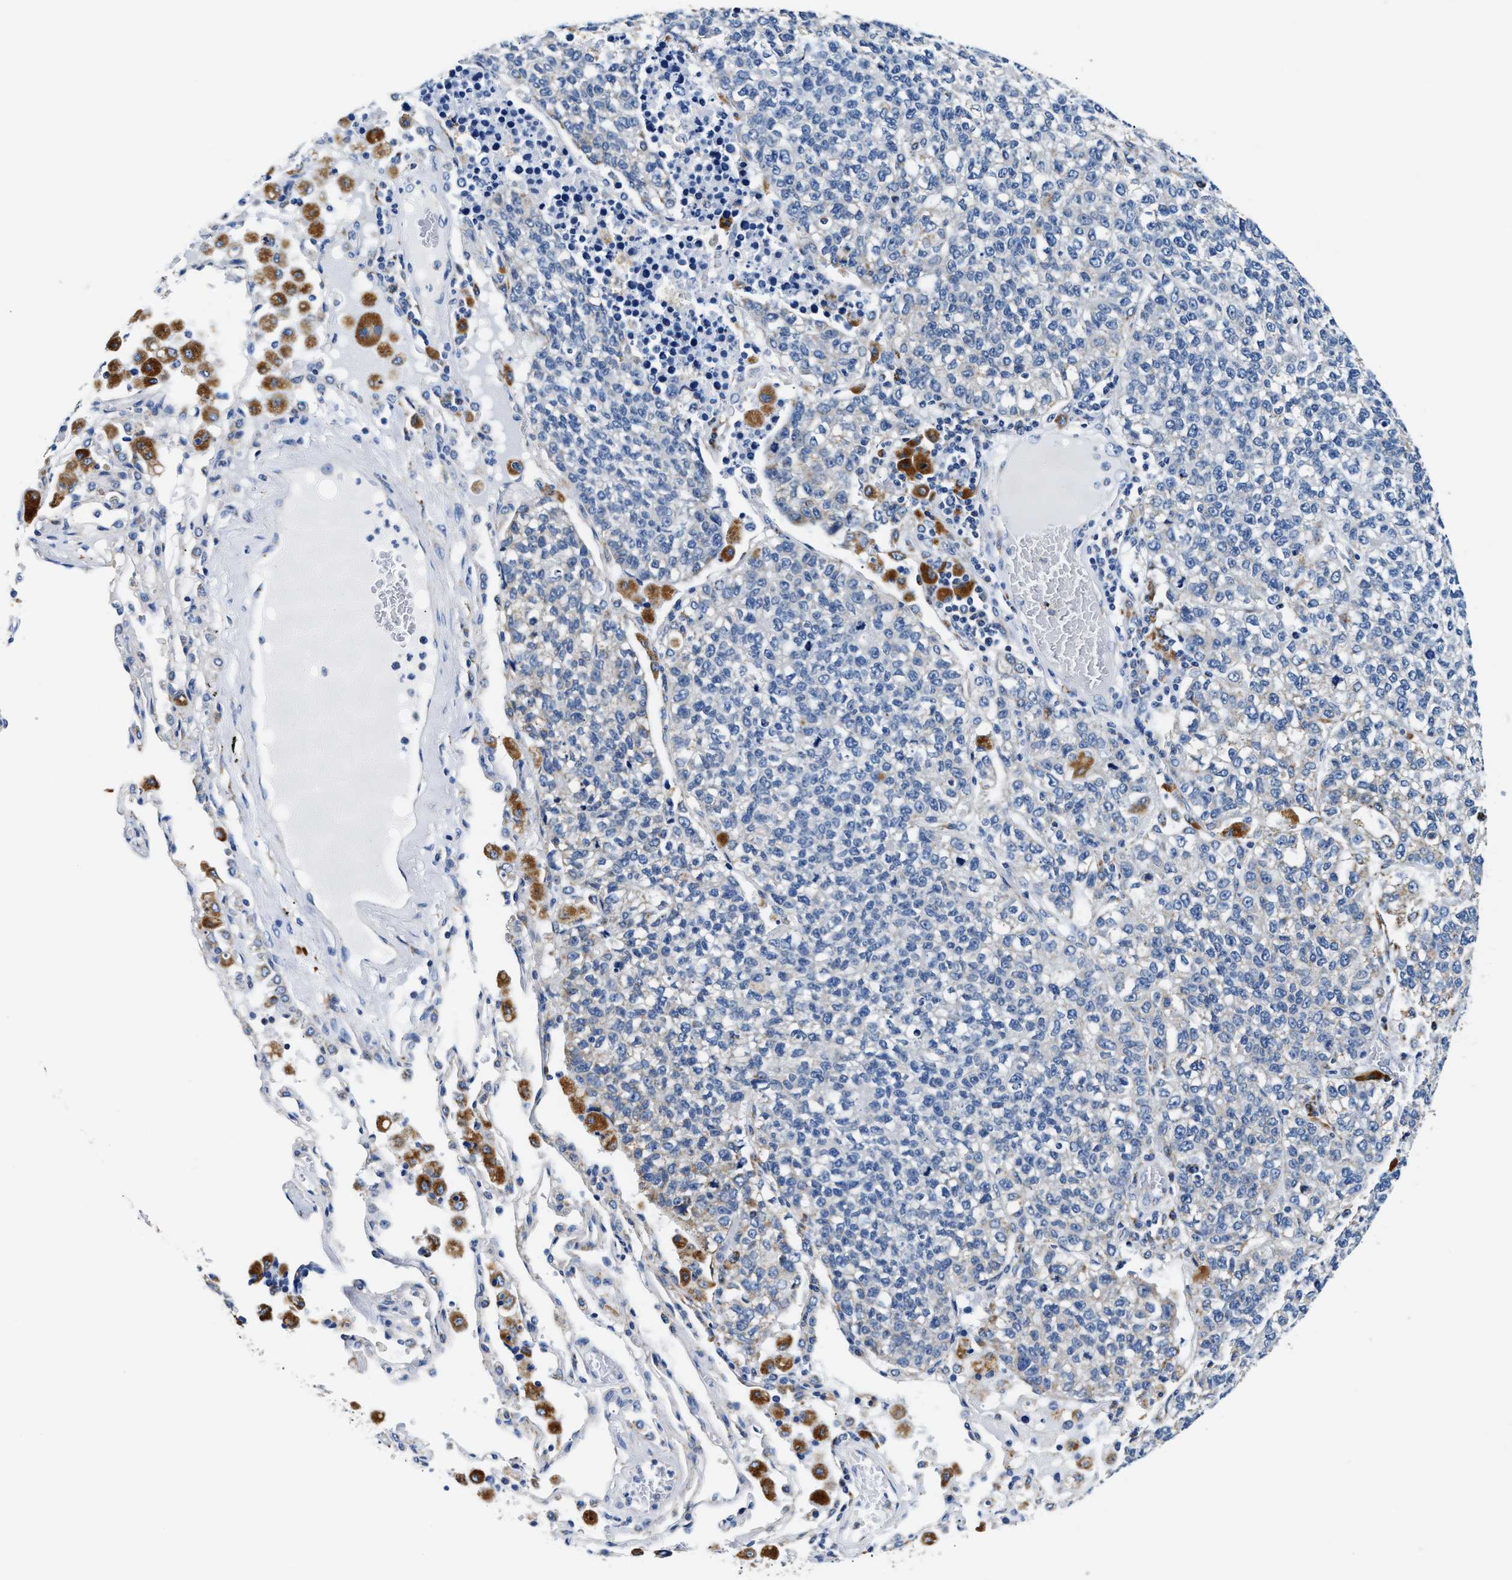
{"staining": {"intensity": "negative", "quantity": "none", "location": "none"}, "tissue": "lung cancer", "cell_type": "Tumor cells", "image_type": "cancer", "snomed": [{"axis": "morphology", "description": "Adenocarcinoma, NOS"}, {"axis": "topography", "description": "Lung"}], "caption": "The micrograph shows no staining of tumor cells in lung cancer (adenocarcinoma). (DAB immunohistochemistry, high magnification).", "gene": "ACADVL", "patient": {"sex": "male", "age": 49}}